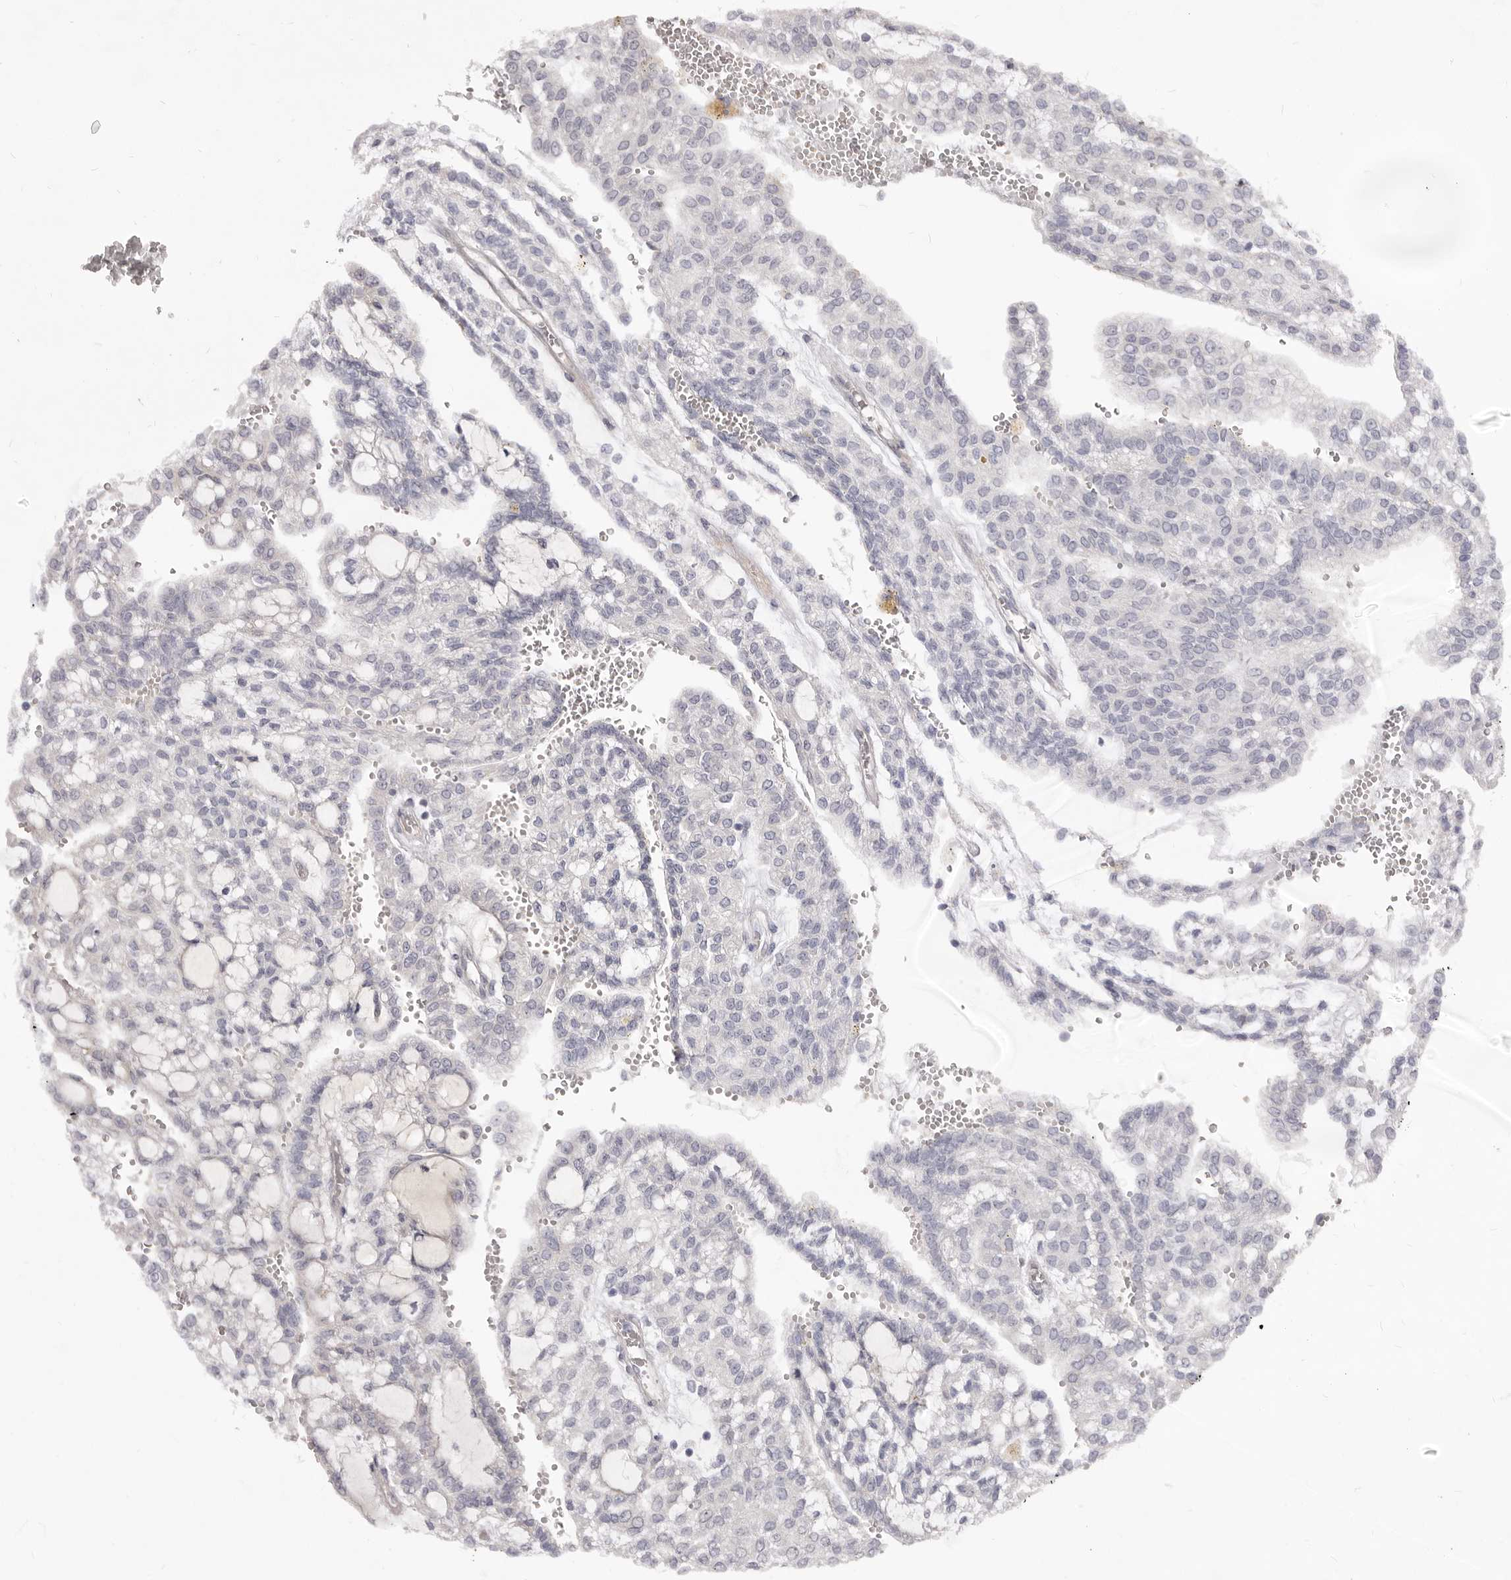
{"staining": {"intensity": "negative", "quantity": "none", "location": "none"}, "tissue": "renal cancer", "cell_type": "Tumor cells", "image_type": "cancer", "snomed": [{"axis": "morphology", "description": "Adenocarcinoma, NOS"}, {"axis": "topography", "description": "Kidney"}], "caption": "The immunohistochemistry micrograph has no significant expression in tumor cells of adenocarcinoma (renal) tissue. Nuclei are stained in blue.", "gene": "KIF2B", "patient": {"sex": "male", "age": 63}}